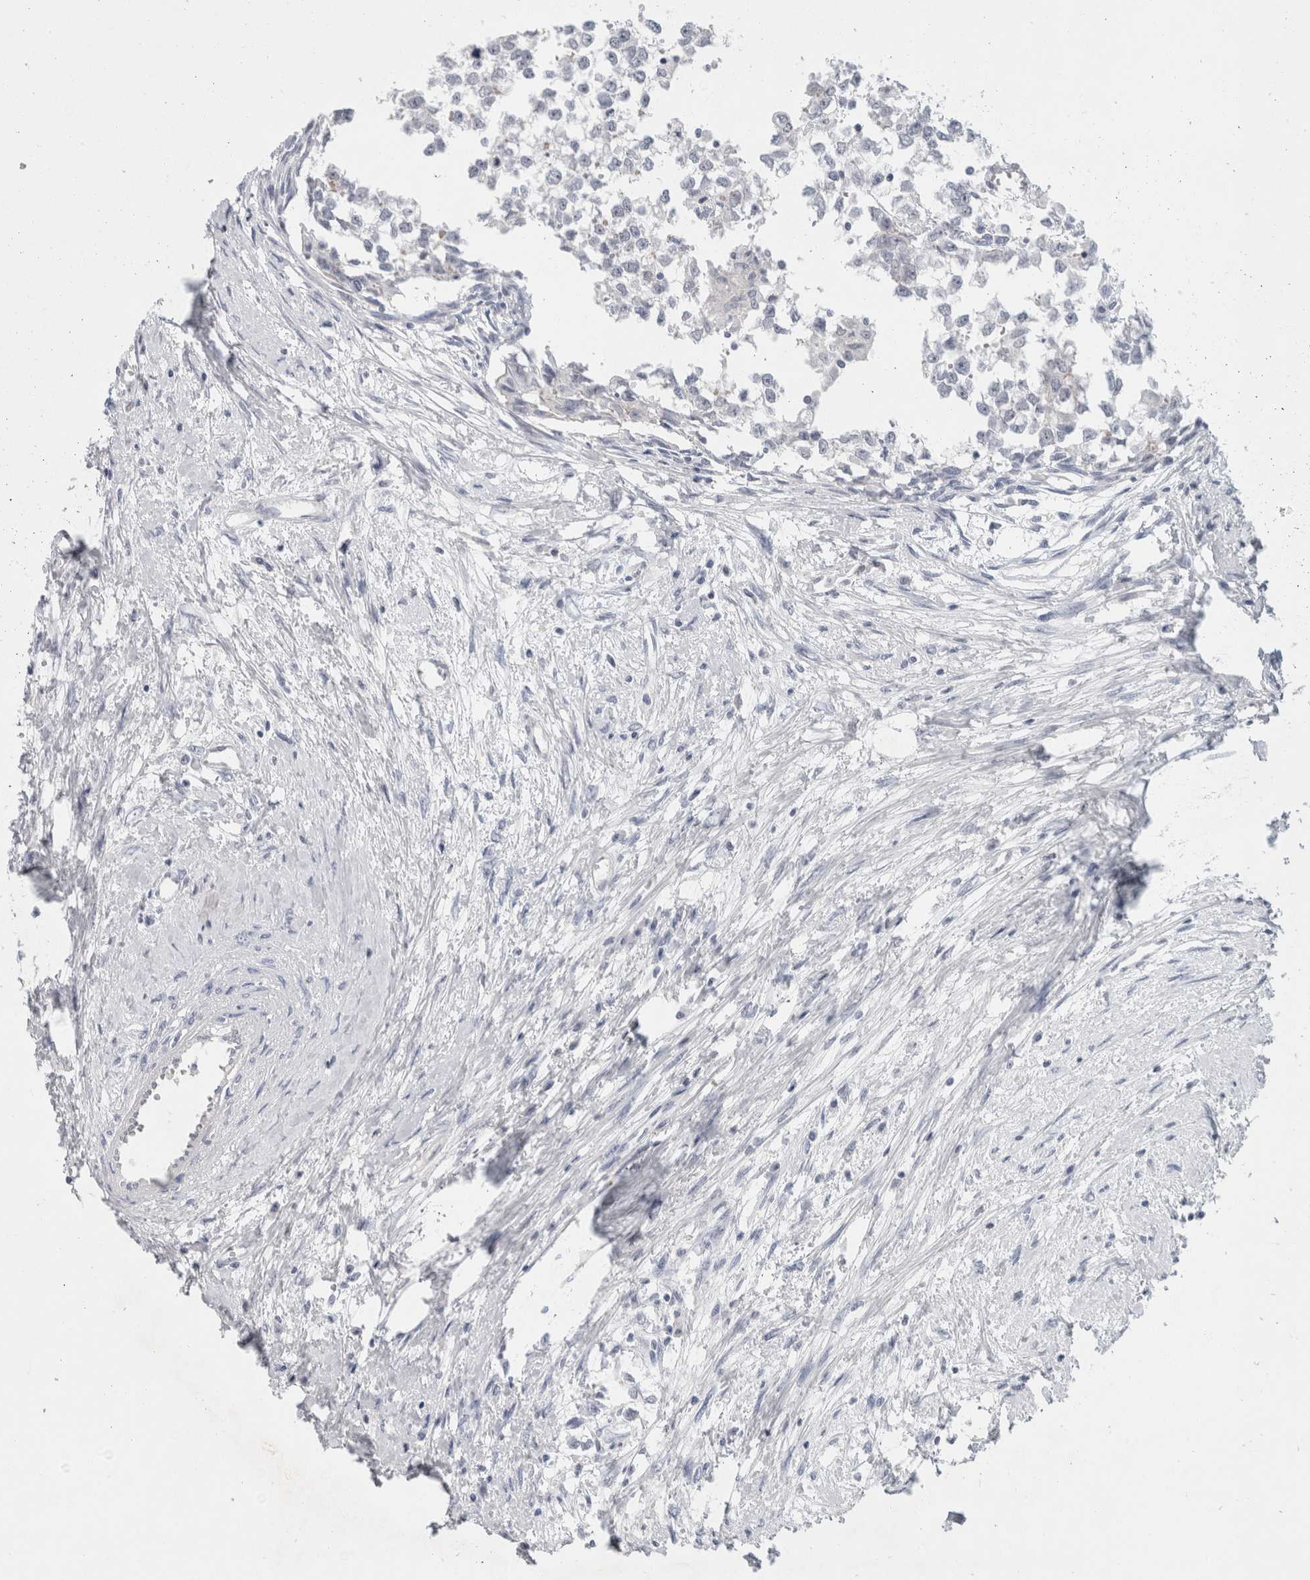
{"staining": {"intensity": "negative", "quantity": "none", "location": "none"}, "tissue": "testis cancer", "cell_type": "Tumor cells", "image_type": "cancer", "snomed": [{"axis": "morphology", "description": "Seminoma, NOS"}, {"axis": "morphology", "description": "Carcinoma, Embryonal, NOS"}, {"axis": "topography", "description": "Testis"}], "caption": "Immunohistochemical staining of testis cancer (embryonal carcinoma) displays no significant staining in tumor cells.", "gene": "CASP6", "patient": {"sex": "male", "age": 51}}